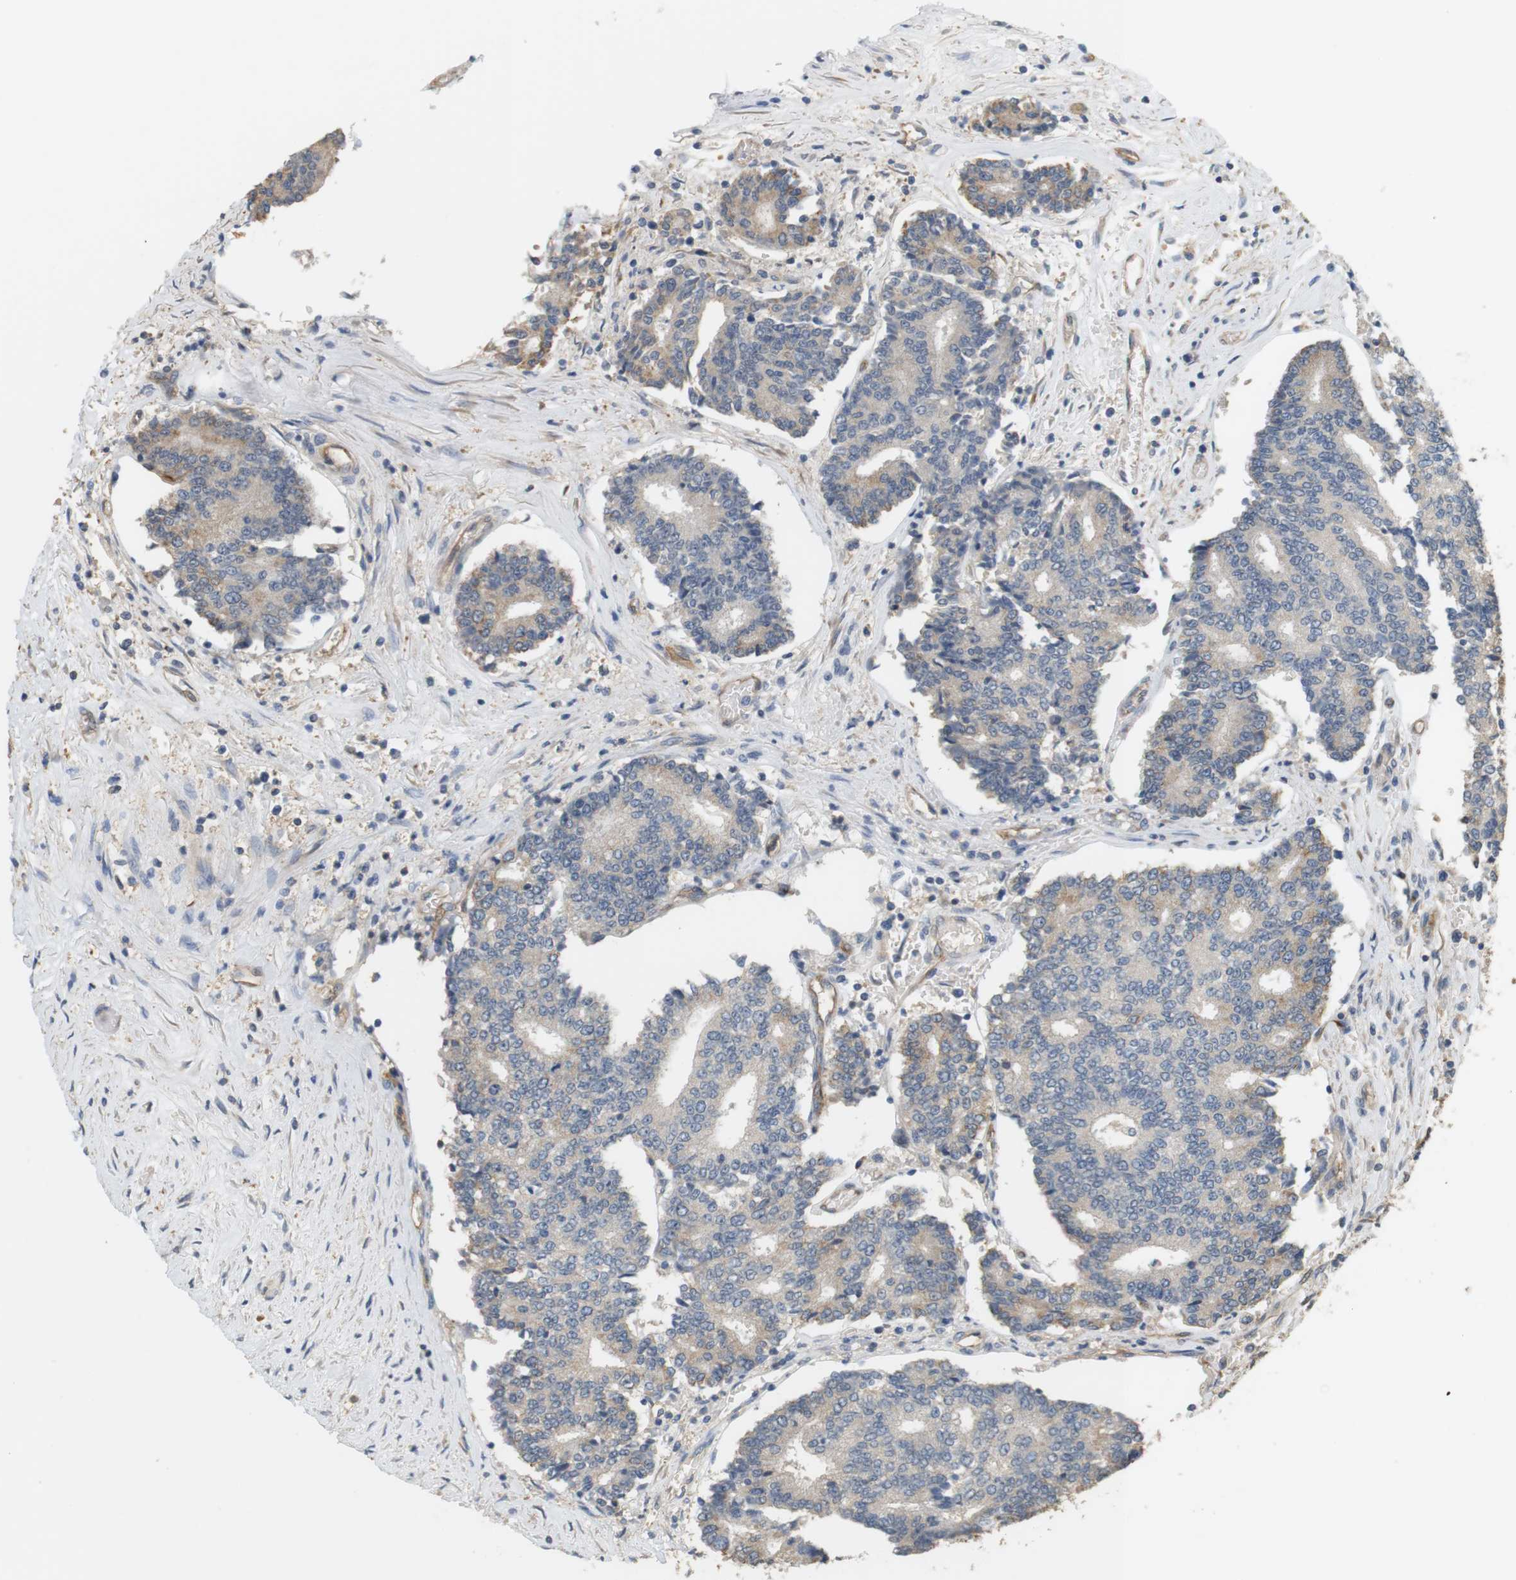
{"staining": {"intensity": "weak", "quantity": "<25%", "location": "cytoplasmic/membranous"}, "tissue": "prostate cancer", "cell_type": "Tumor cells", "image_type": "cancer", "snomed": [{"axis": "morphology", "description": "Normal tissue, NOS"}, {"axis": "morphology", "description": "Adenocarcinoma, High grade"}, {"axis": "topography", "description": "Prostate"}, {"axis": "topography", "description": "Seminal veicle"}], "caption": "This is an immunohistochemistry (IHC) image of high-grade adenocarcinoma (prostate). There is no expression in tumor cells.", "gene": "OSR1", "patient": {"sex": "male", "age": 55}}